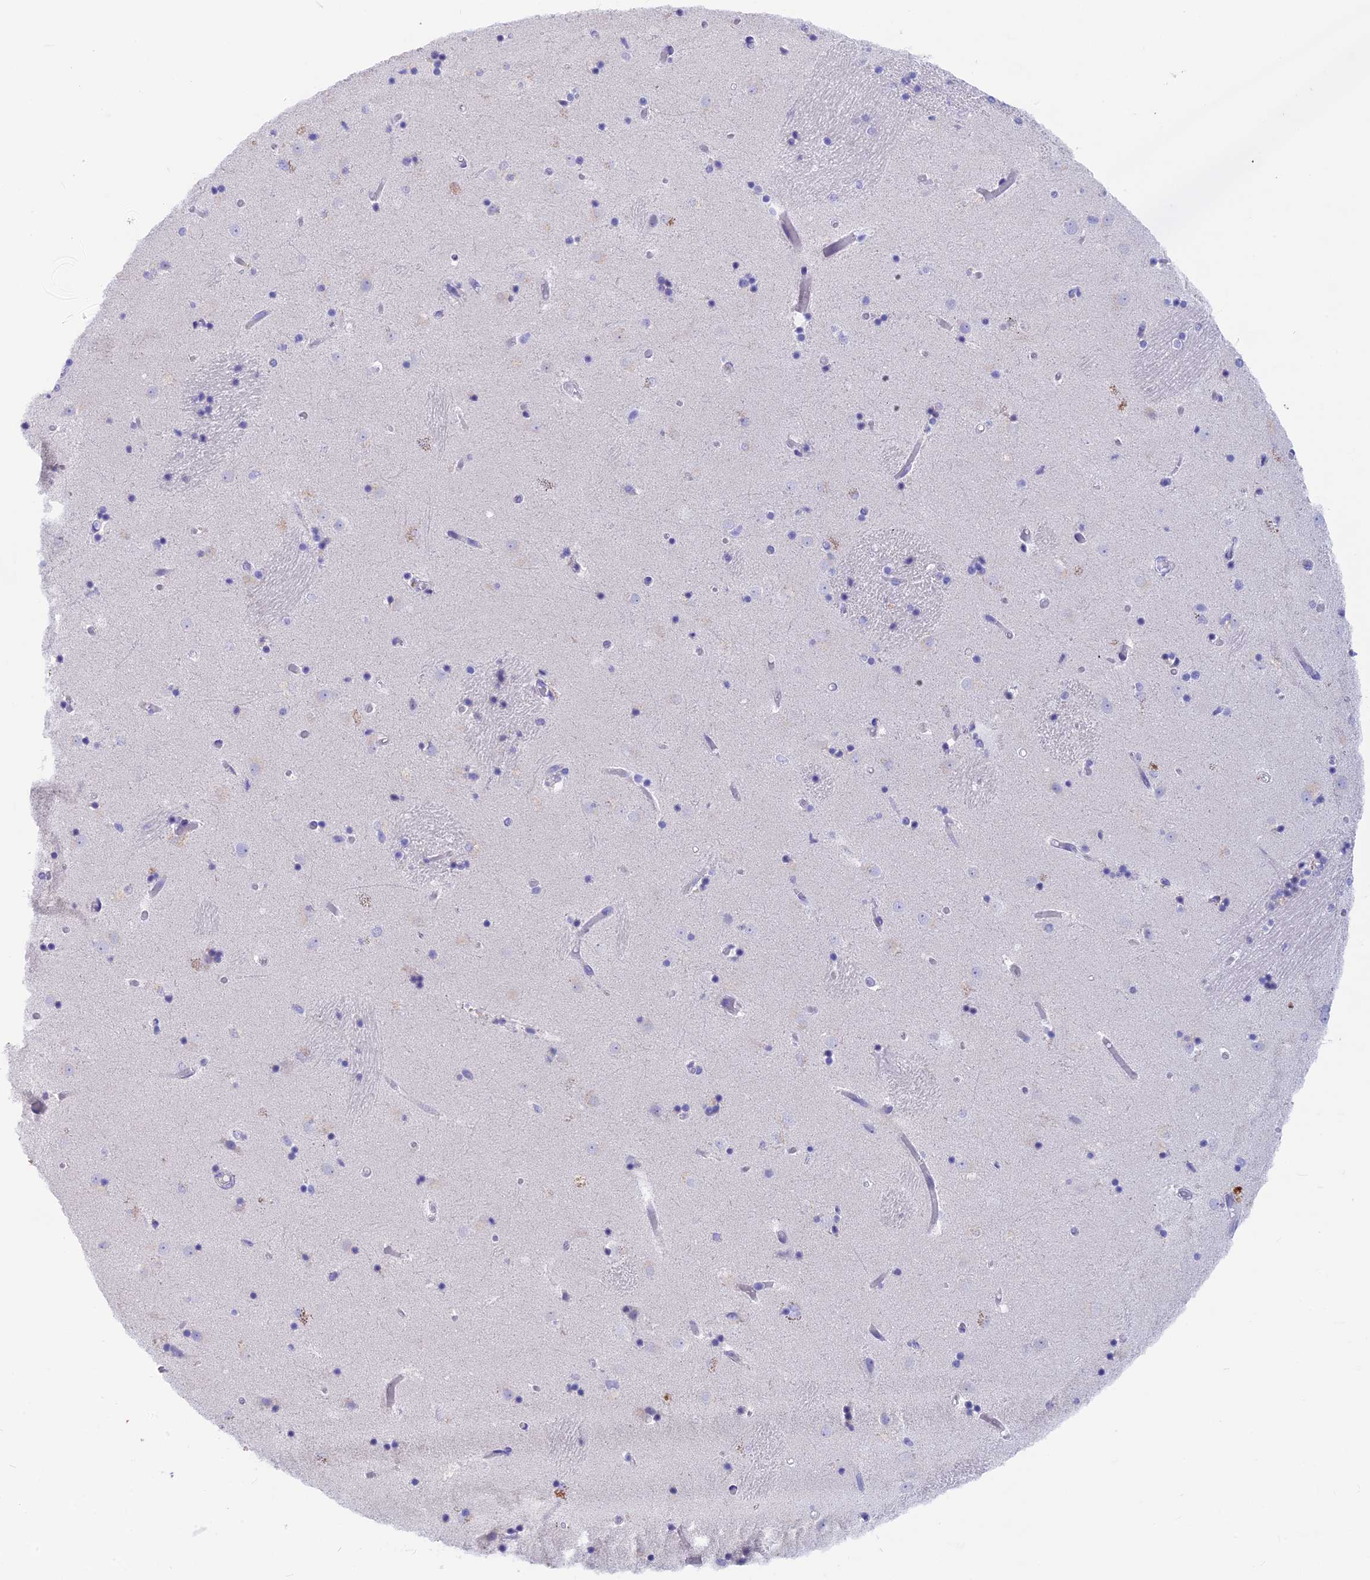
{"staining": {"intensity": "negative", "quantity": "none", "location": "none"}, "tissue": "caudate", "cell_type": "Glial cells", "image_type": "normal", "snomed": [{"axis": "morphology", "description": "Normal tissue, NOS"}, {"axis": "topography", "description": "Lateral ventricle wall"}], "caption": "Caudate was stained to show a protein in brown. There is no significant positivity in glial cells. (Immunohistochemistry (ihc), brightfield microscopy, high magnification).", "gene": "SNTN", "patient": {"sex": "female", "age": 52}}